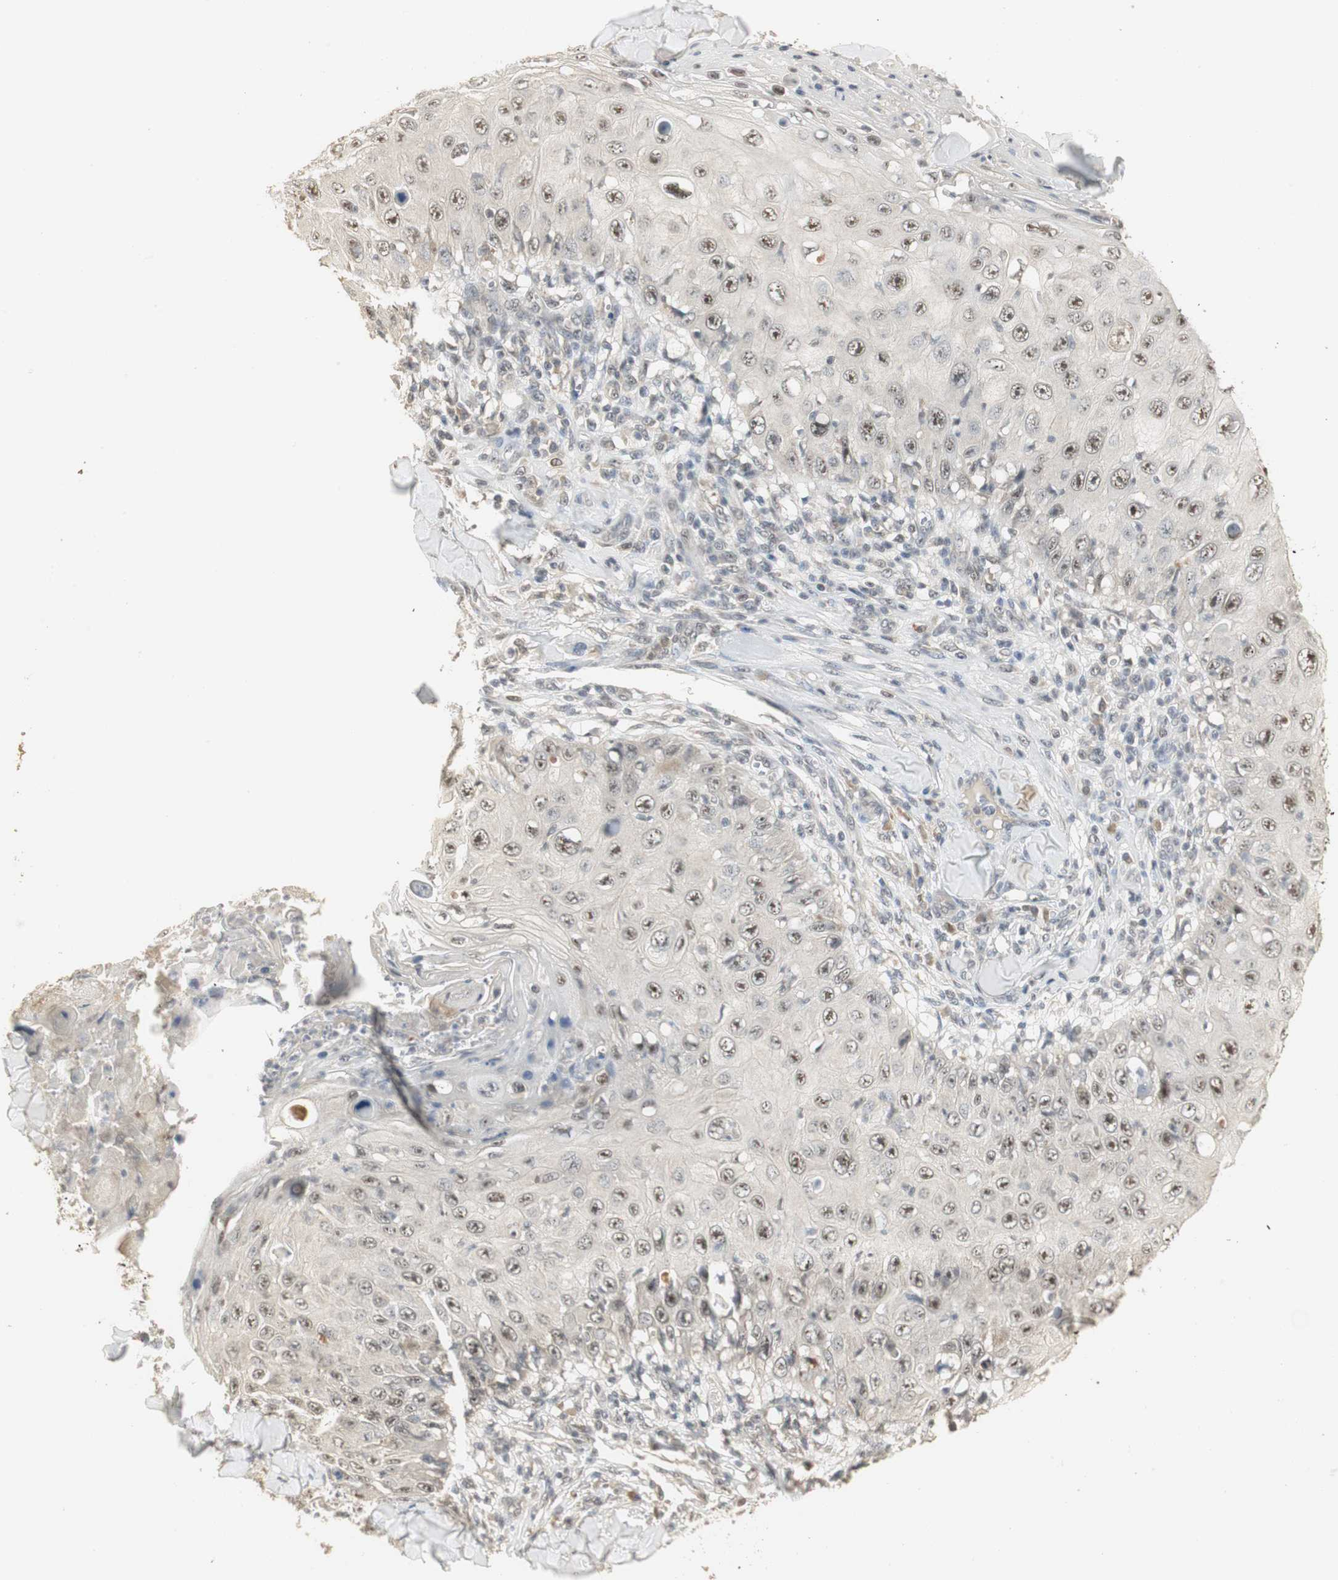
{"staining": {"intensity": "moderate", "quantity": "25%-75%", "location": "nuclear"}, "tissue": "skin cancer", "cell_type": "Tumor cells", "image_type": "cancer", "snomed": [{"axis": "morphology", "description": "Squamous cell carcinoma, NOS"}, {"axis": "topography", "description": "Skin"}], "caption": "An image showing moderate nuclear staining in approximately 25%-75% of tumor cells in skin cancer, as visualized by brown immunohistochemical staining.", "gene": "ELOA", "patient": {"sex": "male", "age": 86}}